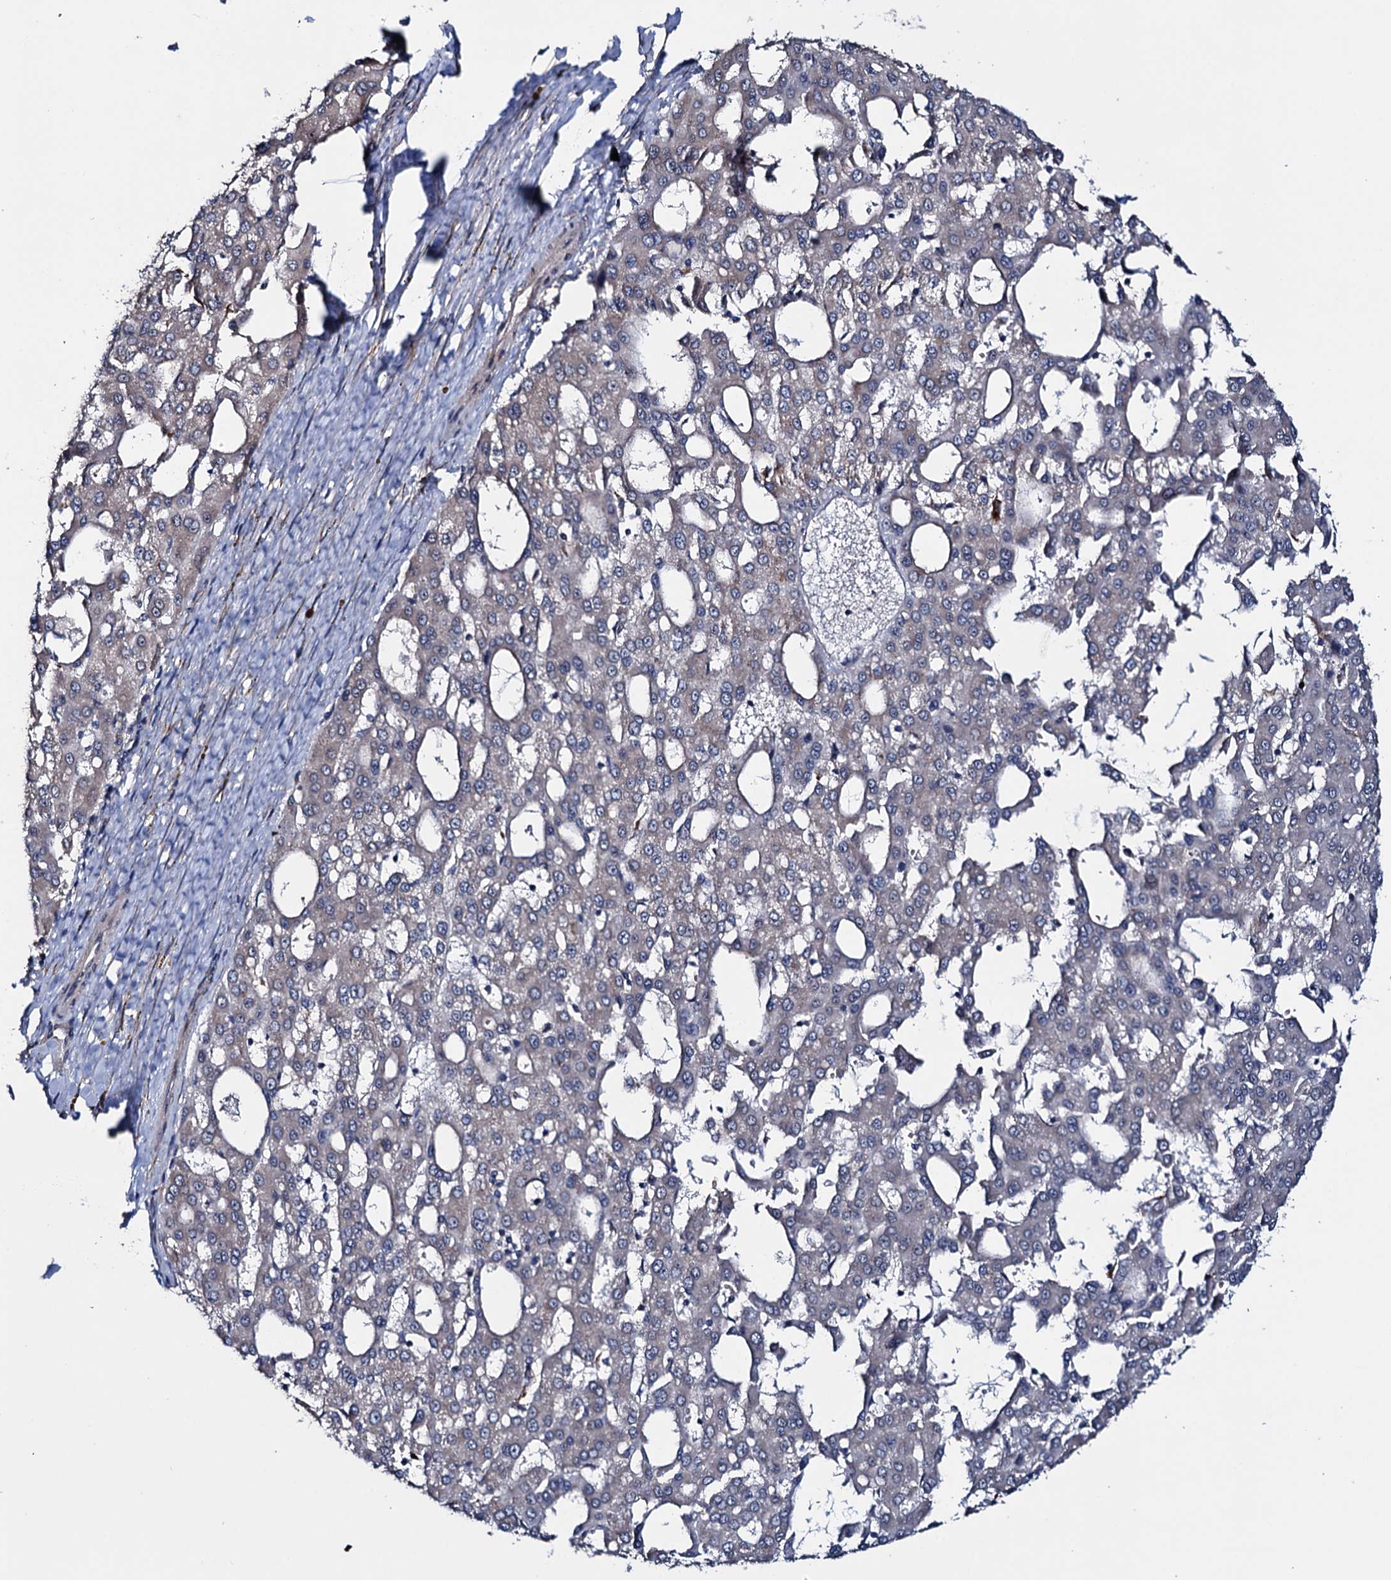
{"staining": {"intensity": "negative", "quantity": "none", "location": "none"}, "tissue": "liver cancer", "cell_type": "Tumor cells", "image_type": "cancer", "snomed": [{"axis": "morphology", "description": "Carcinoma, Hepatocellular, NOS"}, {"axis": "topography", "description": "Liver"}], "caption": "Micrograph shows no significant protein expression in tumor cells of liver hepatocellular carcinoma.", "gene": "EYA4", "patient": {"sex": "male", "age": 47}}